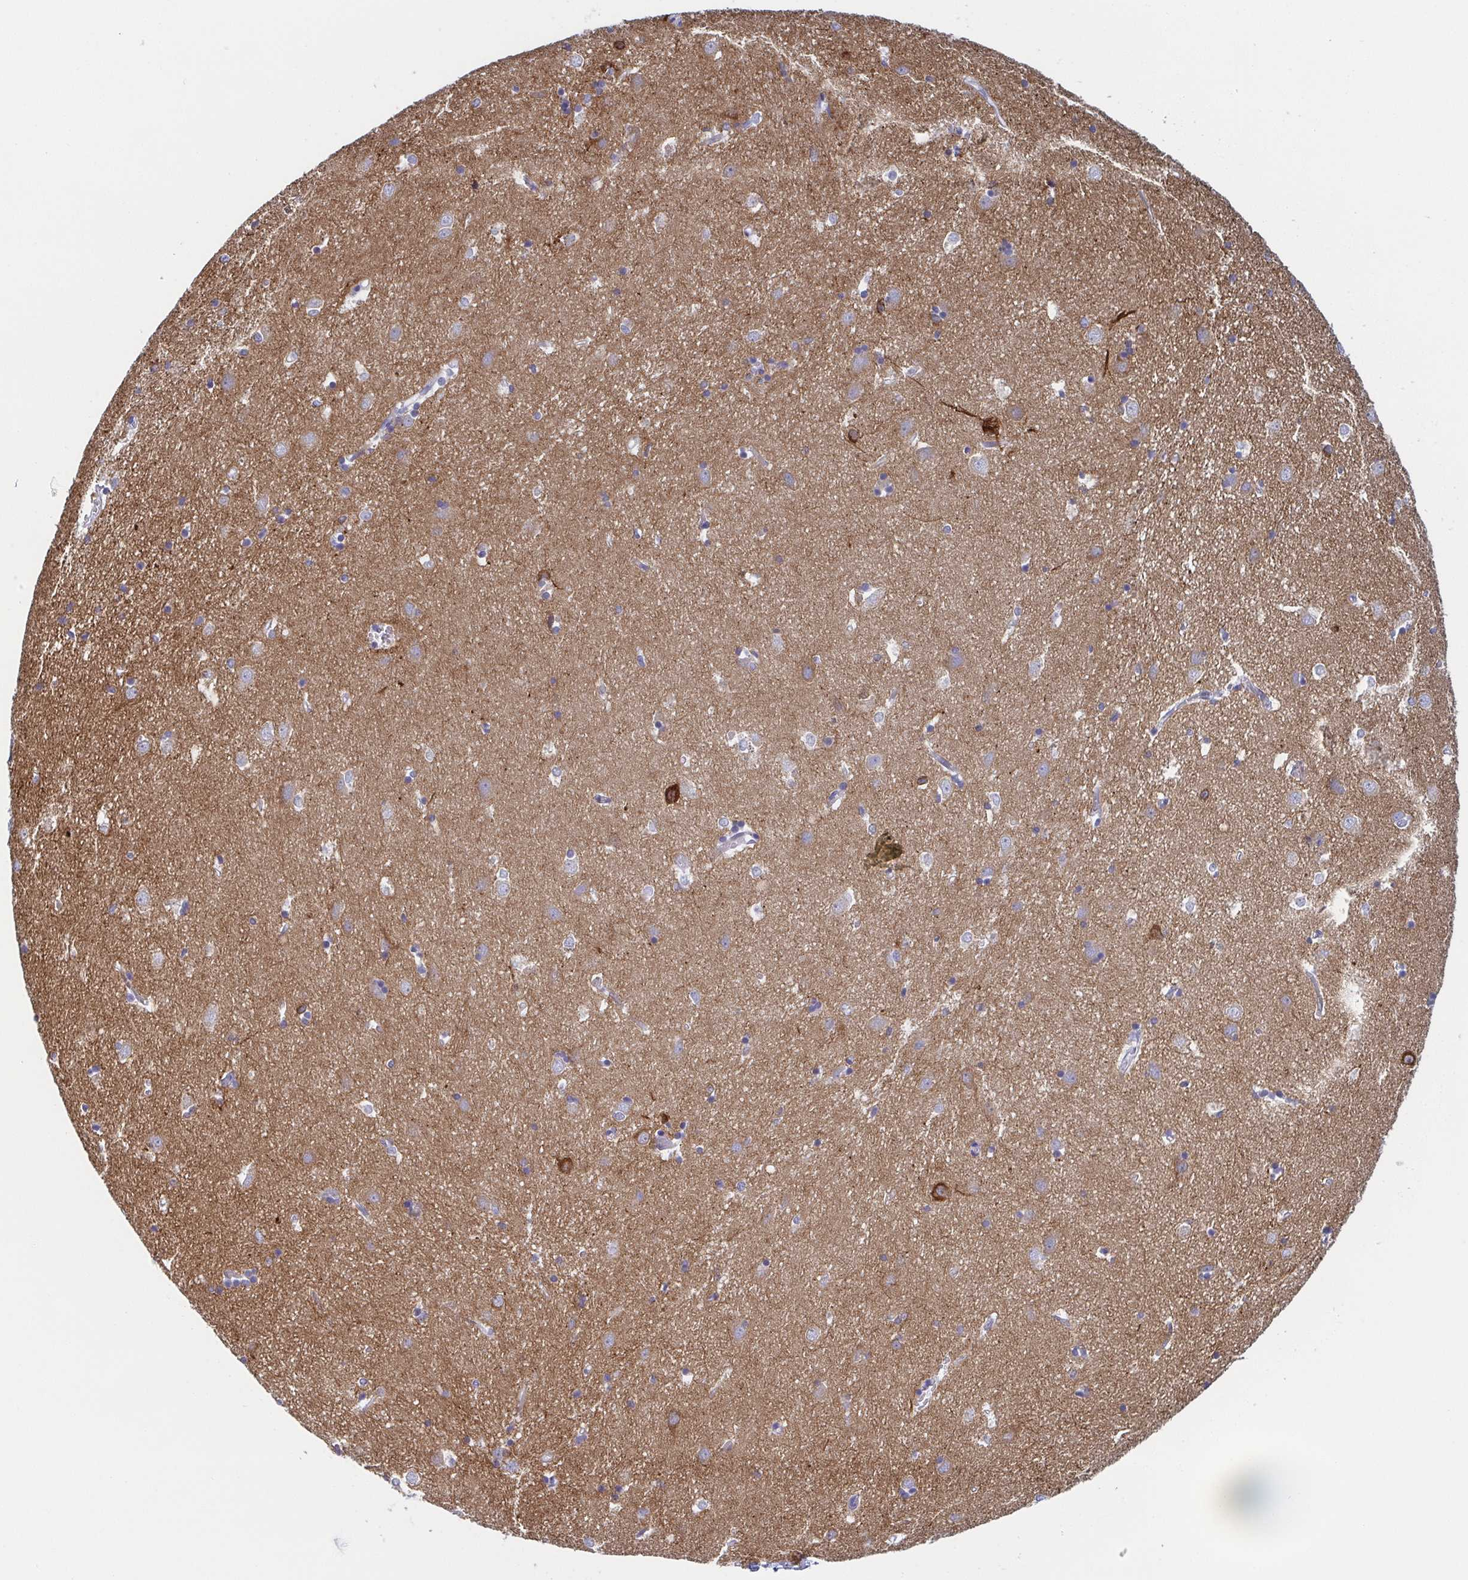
{"staining": {"intensity": "negative", "quantity": "none", "location": "none"}, "tissue": "caudate", "cell_type": "Glial cells", "image_type": "normal", "snomed": [{"axis": "morphology", "description": "Normal tissue, NOS"}, {"axis": "topography", "description": "Lateral ventricle wall"}], "caption": "An image of human caudate is negative for staining in glial cells.", "gene": "DYNC1I1", "patient": {"sex": "male", "age": 54}}